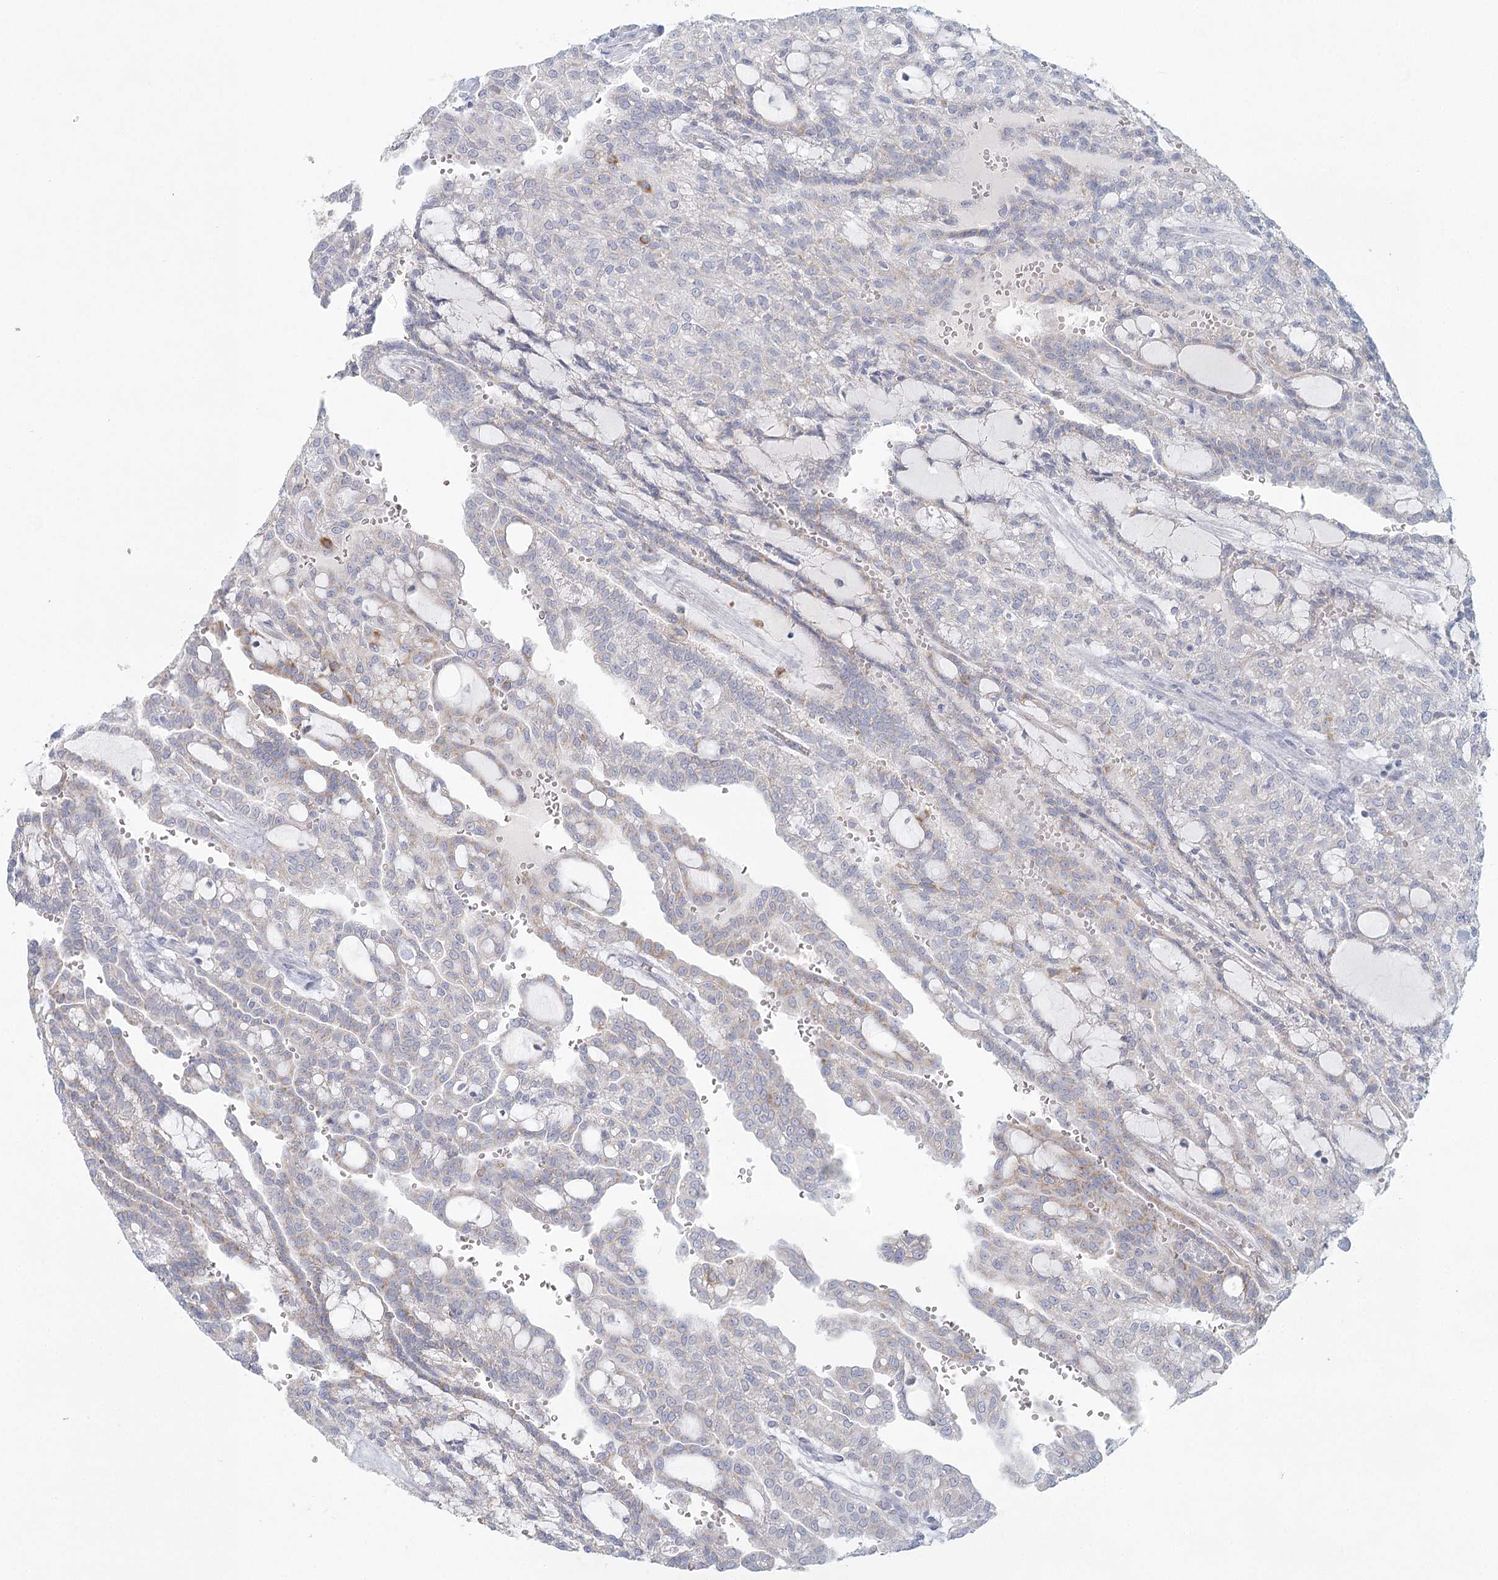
{"staining": {"intensity": "weak", "quantity": "<25%", "location": "cytoplasmic/membranous"}, "tissue": "renal cancer", "cell_type": "Tumor cells", "image_type": "cancer", "snomed": [{"axis": "morphology", "description": "Adenocarcinoma, NOS"}, {"axis": "topography", "description": "Kidney"}], "caption": "Immunohistochemistry (IHC) photomicrograph of human renal cancer (adenocarcinoma) stained for a protein (brown), which reveals no staining in tumor cells. The staining was performed using DAB to visualize the protein expression in brown, while the nuclei were stained in blue with hematoxylin (Magnification: 20x).", "gene": "BPHL", "patient": {"sex": "male", "age": 63}}